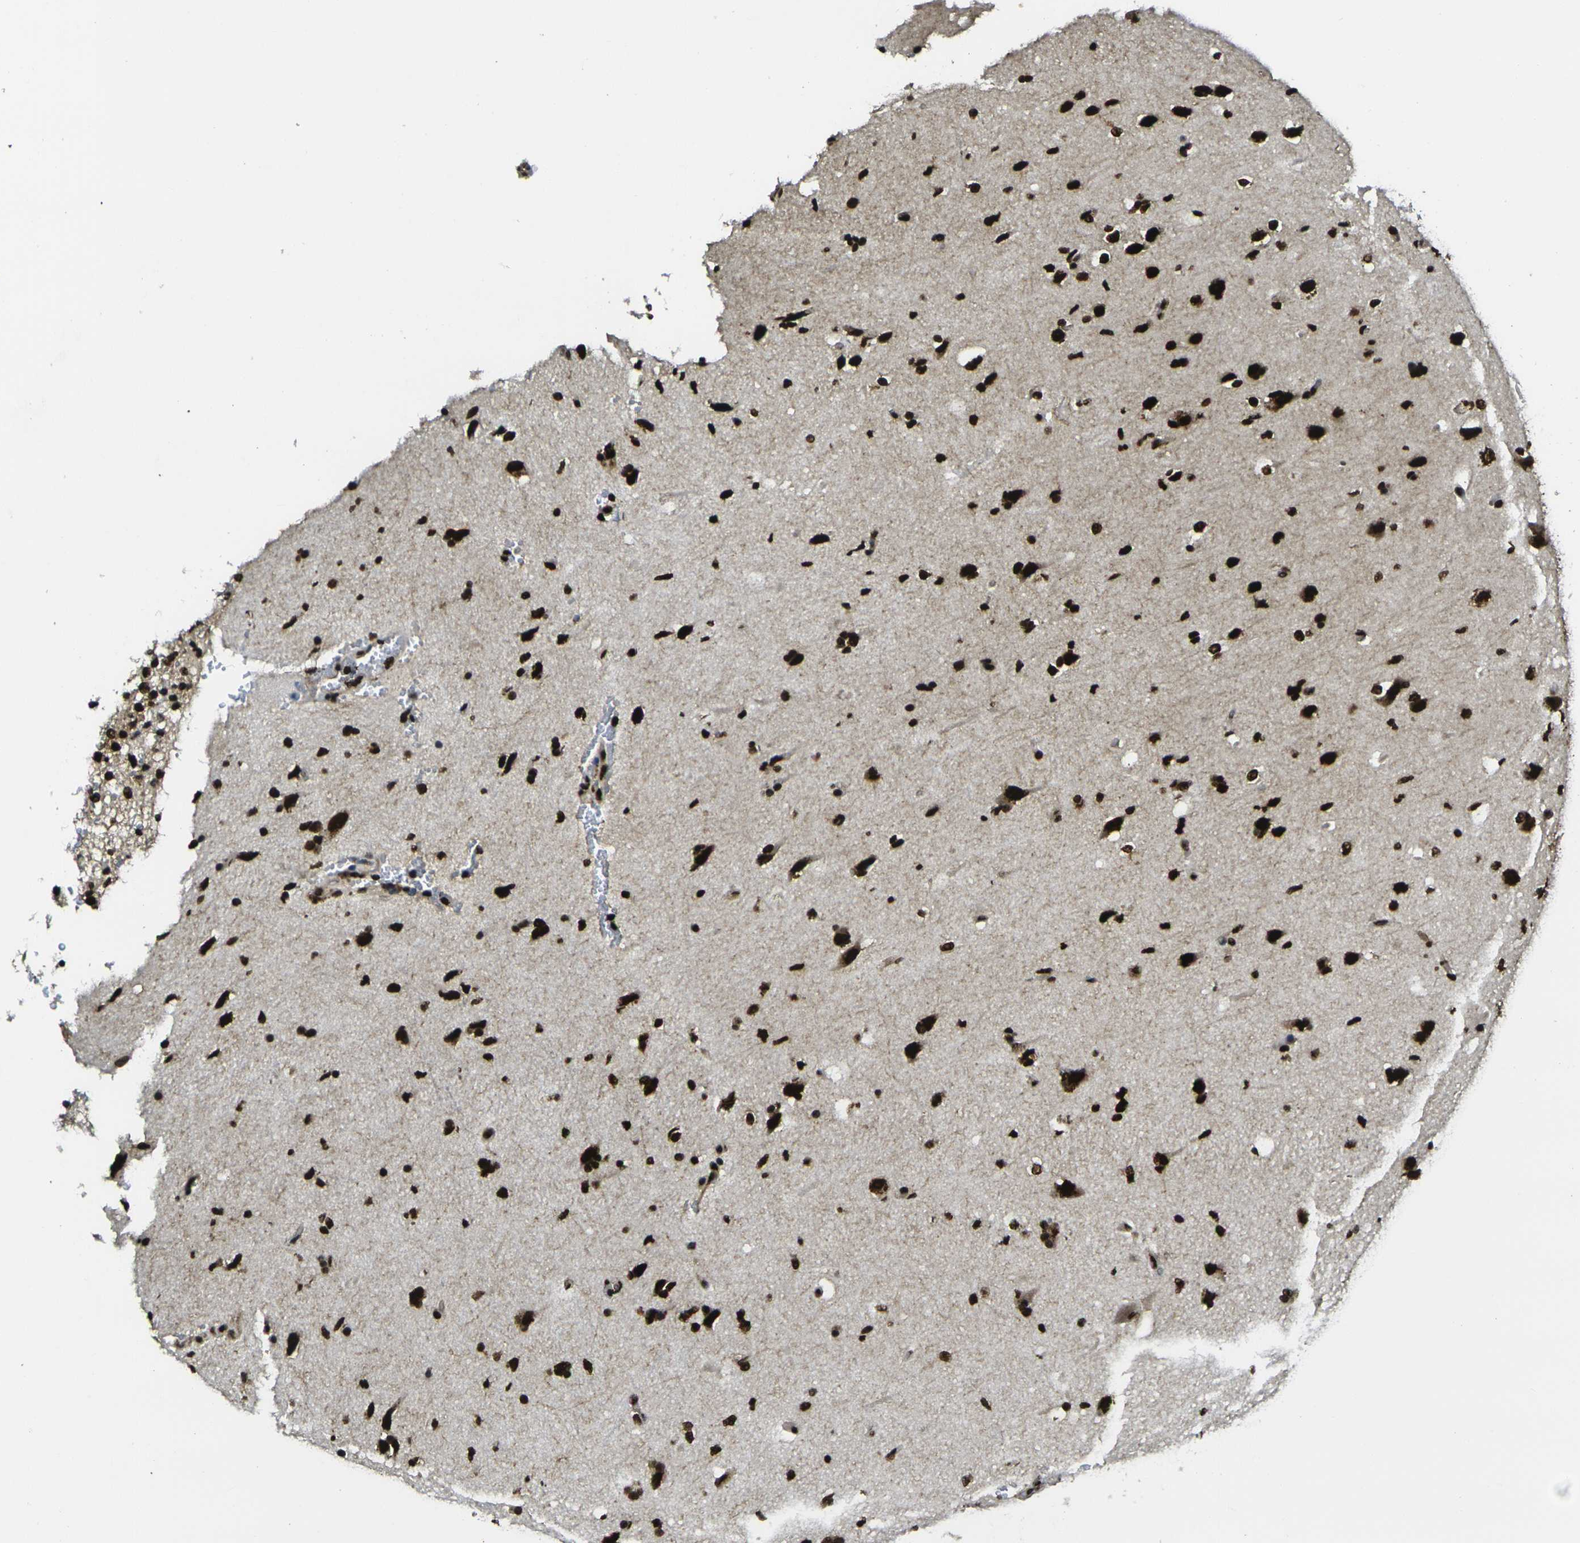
{"staining": {"intensity": "strong", "quantity": ">75%", "location": "nuclear"}, "tissue": "glioma", "cell_type": "Tumor cells", "image_type": "cancer", "snomed": [{"axis": "morphology", "description": "Glioma, malignant, Low grade"}, {"axis": "topography", "description": "Brain"}], "caption": "High-magnification brightfield microscopy of glioma stained with DAB (brown) and counterstained with hematoxylin (blue). tumor cells exhibit strong nuclear positivity is identified in approximately>75% of cells.", "gene": "SMARCC1", "patient": {"sex": "female", "age": 37}}